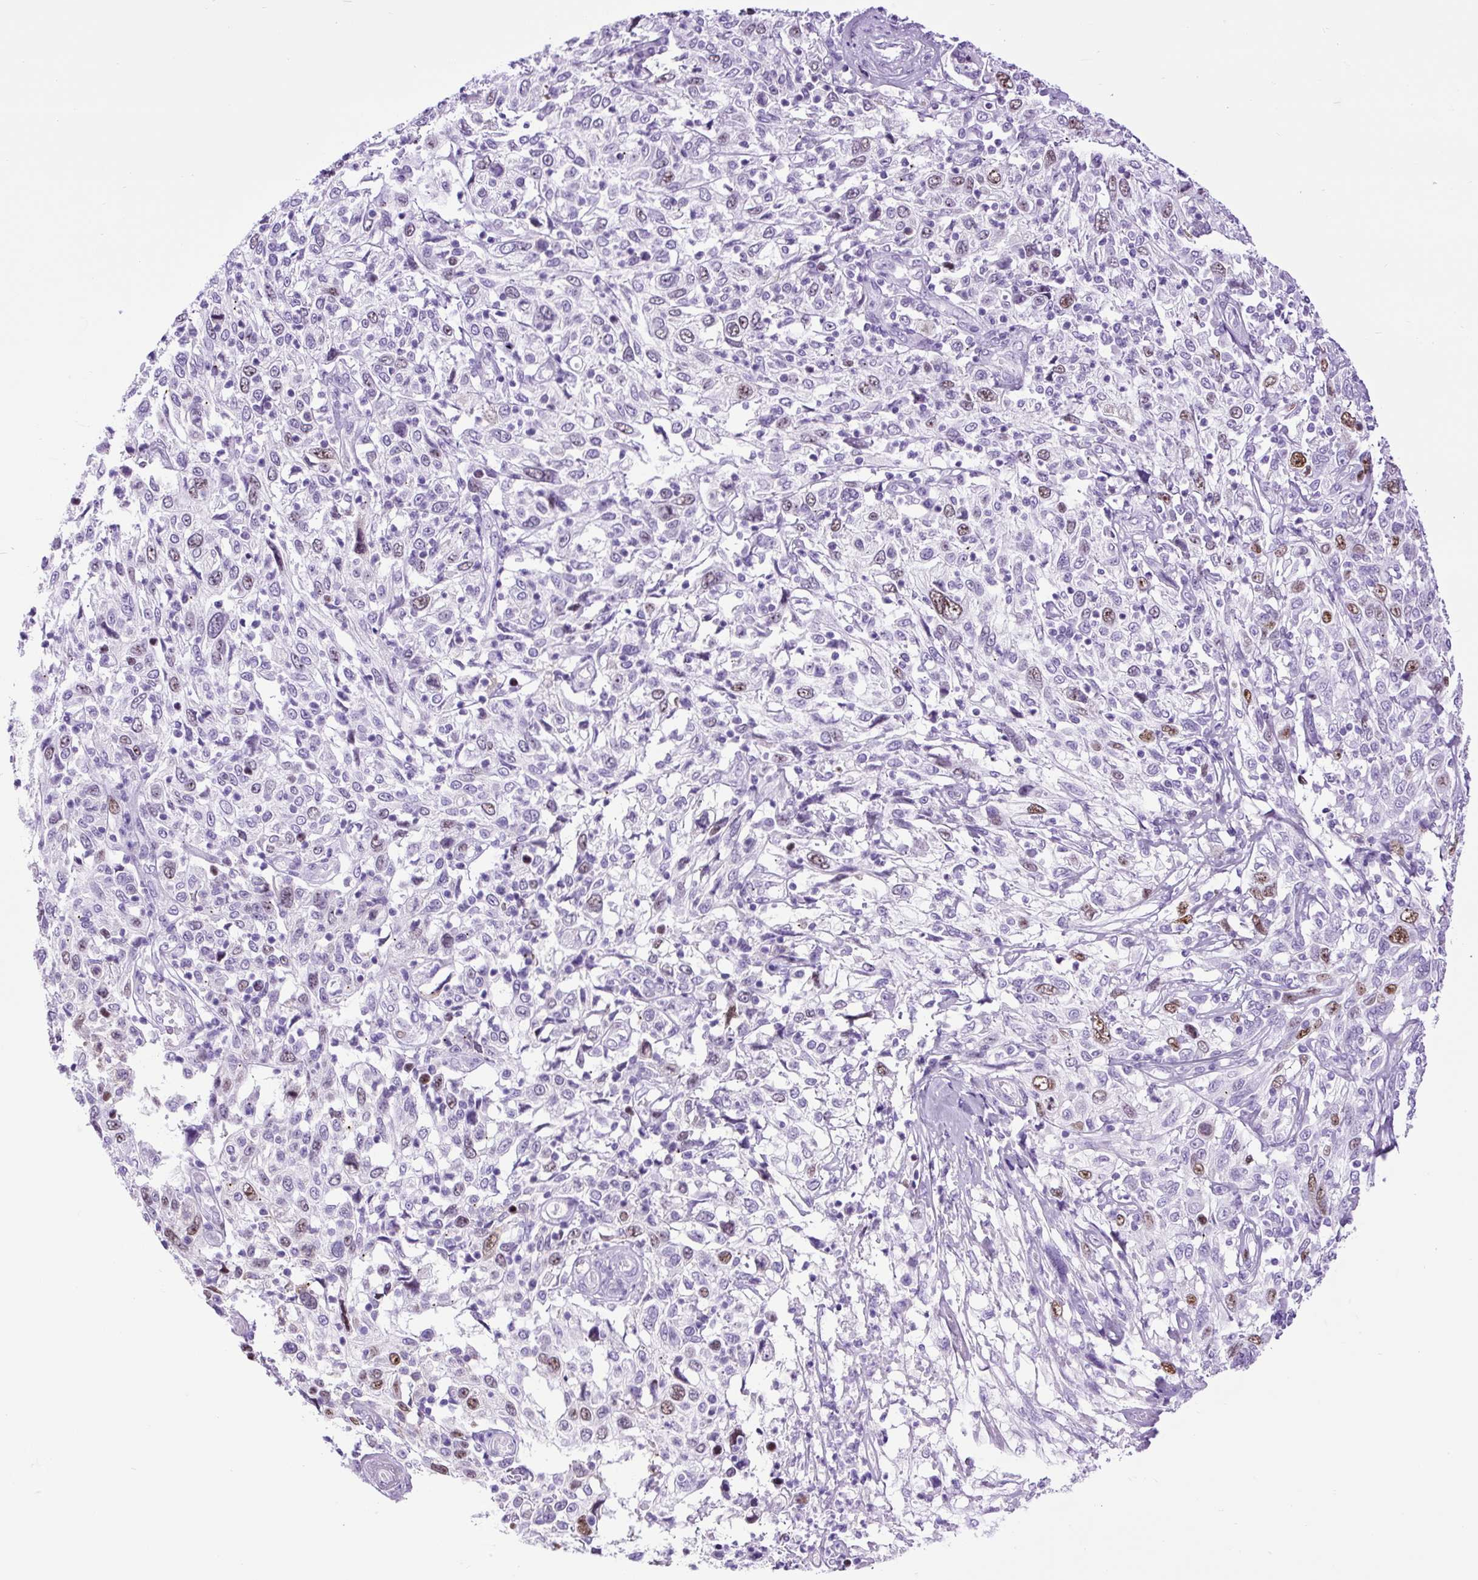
{"staining": {"intensity": "moderate", "quantity": "<25%", "location": "nuclear"}, "tissue": "cervical cancer", "cell_type": "Tumor cells", "image_type": "cancer", "snomed": [{"axis": "morphology", "description": "Squamous cell carcinoma, NOS"}, {"axis": "topography", "description": "Cervix"}], "caption": "Cervical squamous cell carcinoma stained with a protein marker shows moderate staining in tumor cells.", "gene": "RACGAP1", "patient": {"sex": "female", "age": 46}}